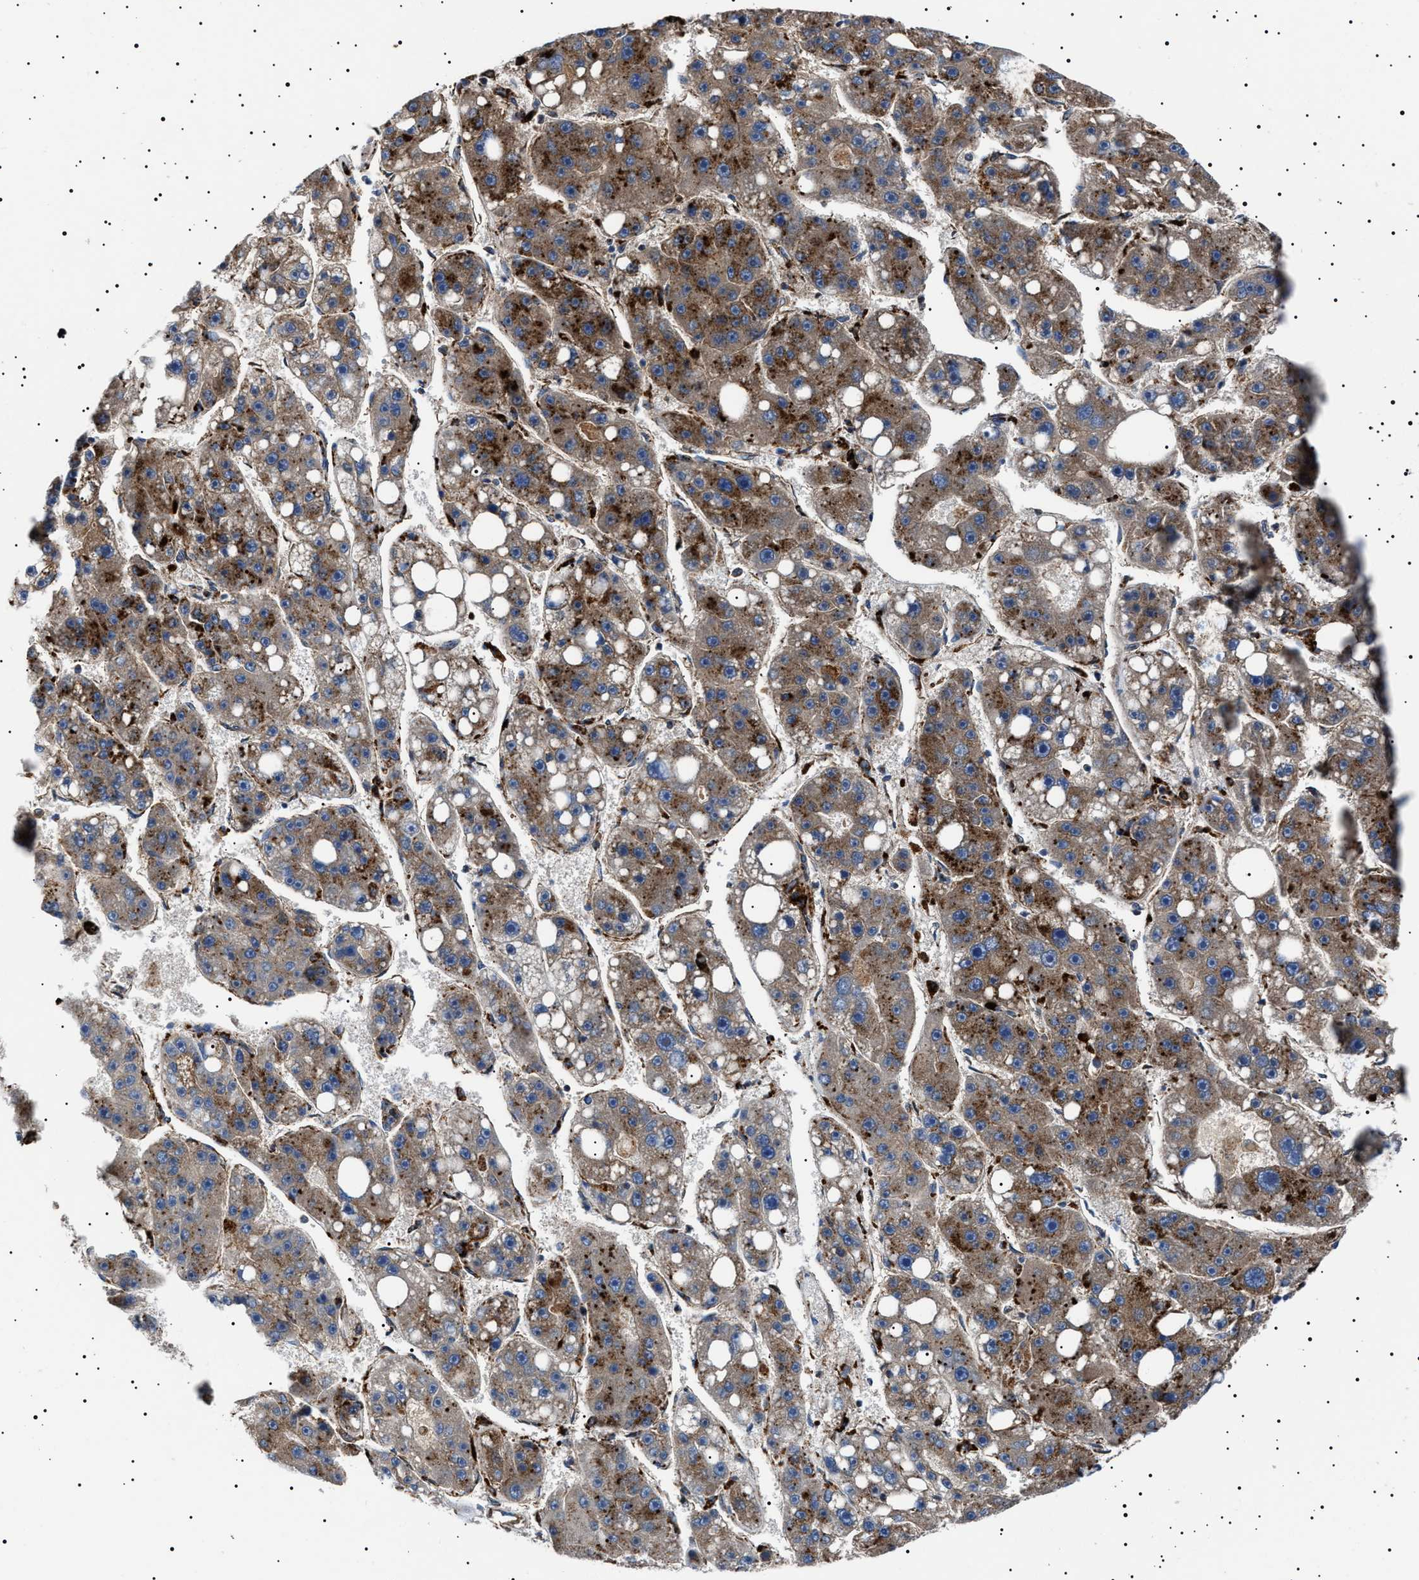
{"staining": {"intensity": "strong", "quantity": ">75%", "location": "cytoplasmic/membranous"}, "tissue": "liver cancer", "cell_type": "Tumor cells", "image_type": "cancer", "snomed": [{"axis": "morphology", "description": "Carcinoma, Hepatocellular, NOS"}, {"axis": "topography", "description": "Liver"}], "caption": "There is high levels of strong cytoplasmic/membranous positivity in tumor cells of liver cancer, as demonstrated by immunohistochemical staining (brown color).", "gene": "NEU1", "patient": {"sex": "female", "age": 61}}